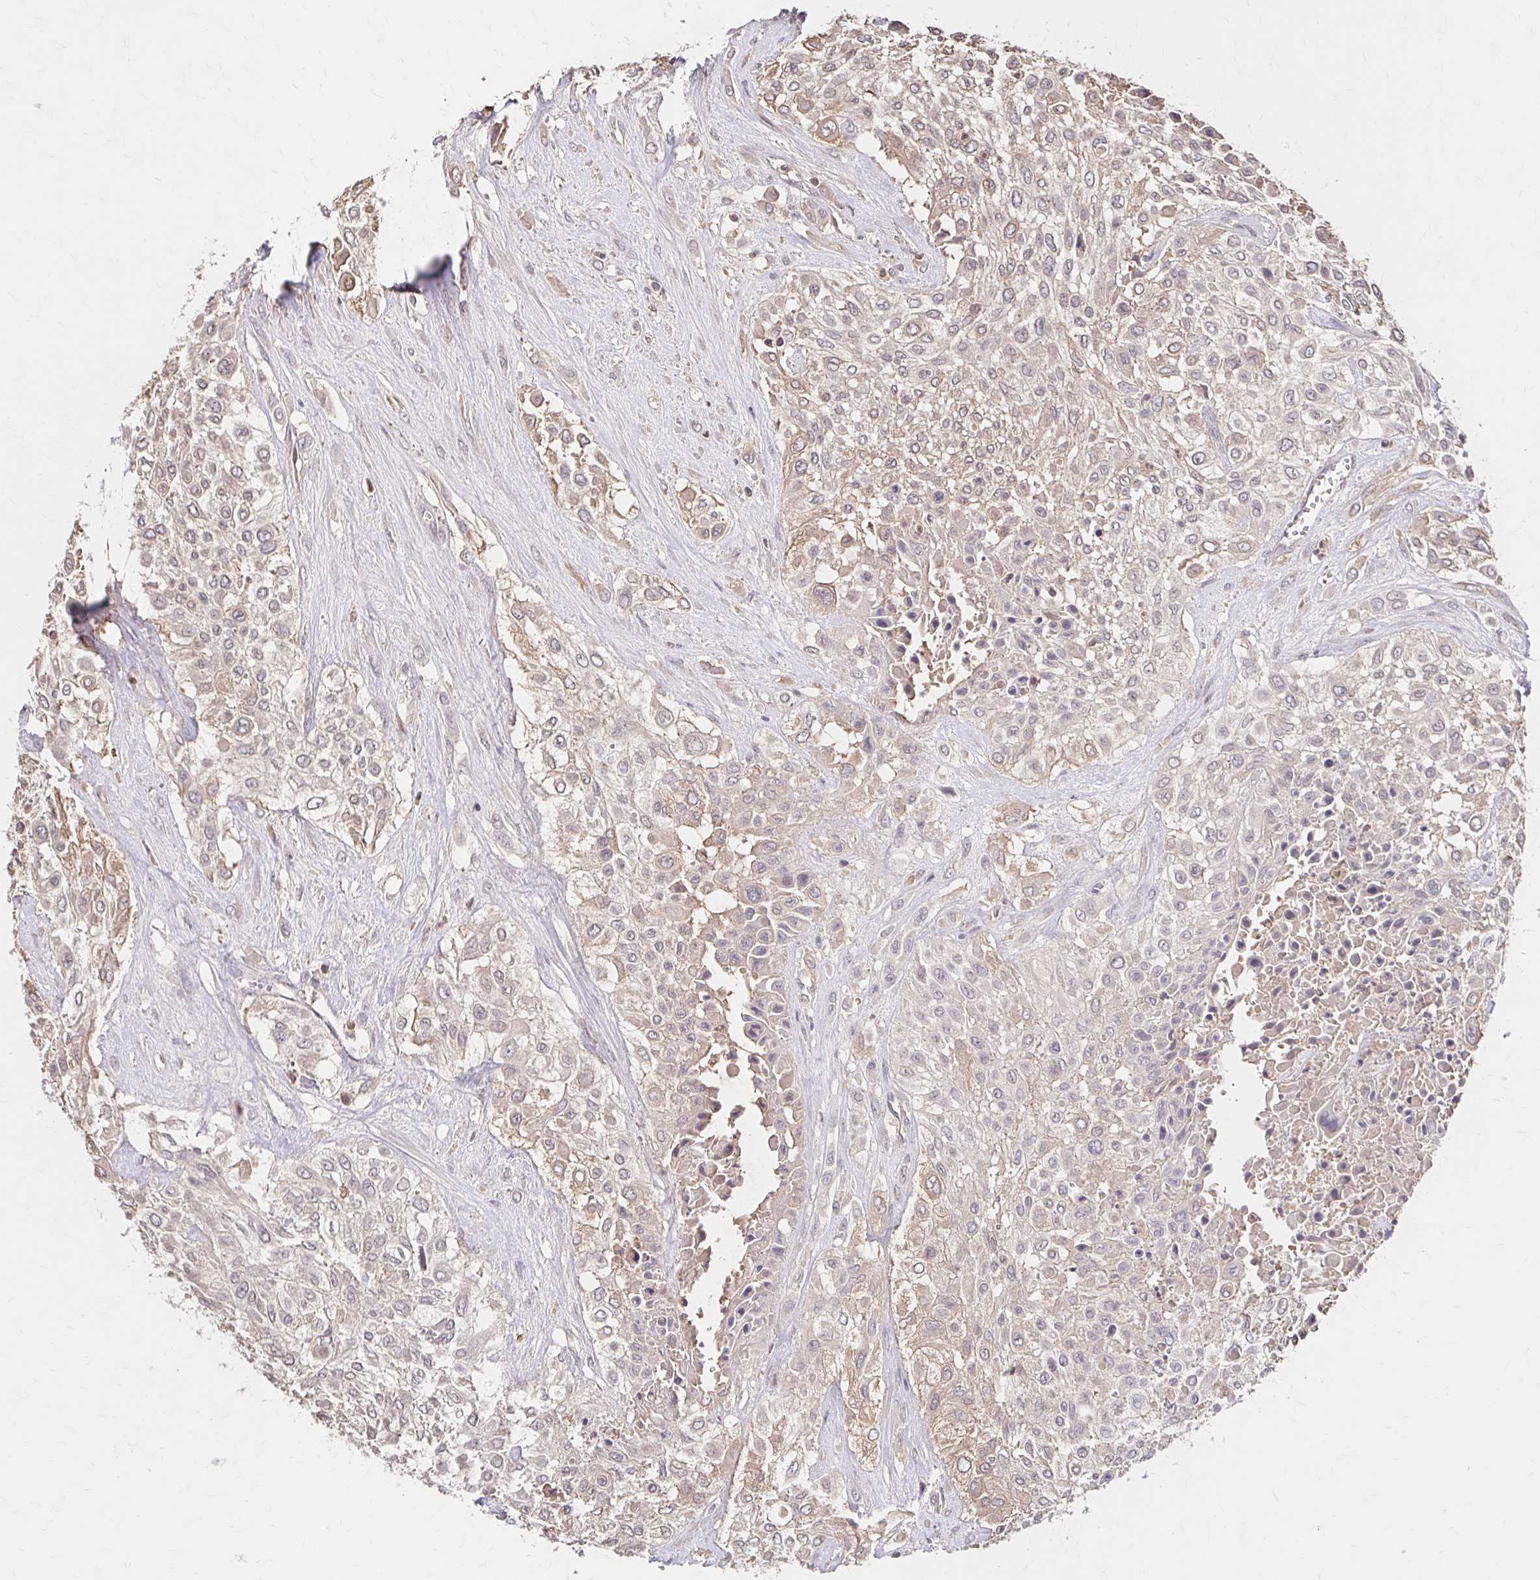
{"staining": {"intensity": "weak", "quantity": "25%-75%", "location": "cytoplasmic/membranous"}, "tissue": "urothelial cancer", "cell_type": "Tumor cells", "image_type": "cancer", "snomed": [{"axis": "morphology", "description": "Urothelial carcinoma, High grade"}, {"axis": "topography", "description": "Urinary bladder"}], "caption": "Immunohistochemistry of human urothelial carcinoma (high-grade) demonstrates low levels of weak cytoplasmic/membranous staining in approximately 25%-75% of tumor cells.", "gene": "HMGCS2", "patient": {"sex": "male", "age": 57}}